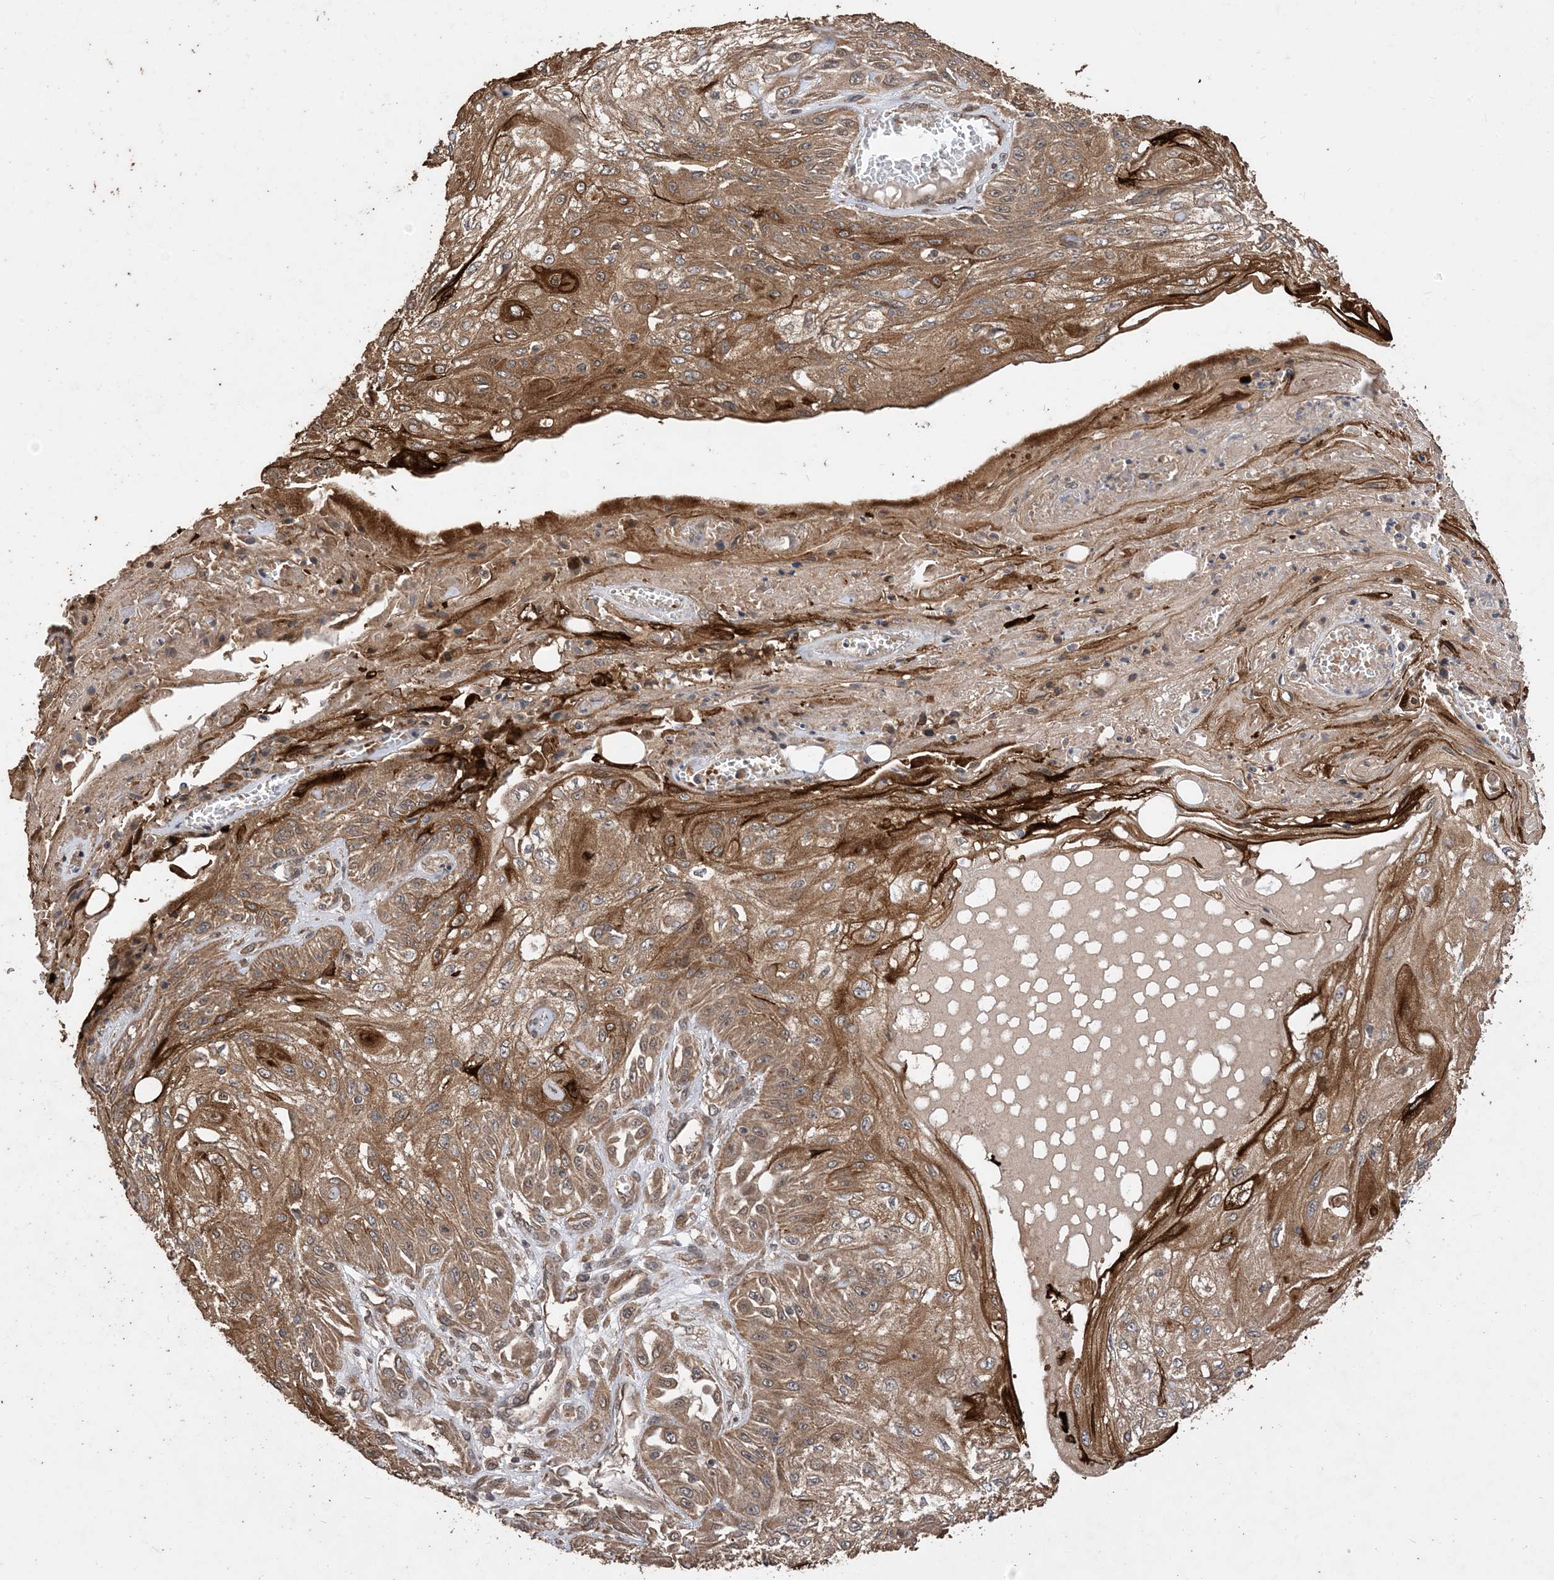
{"staining": {"intensity": "moderate", "quantity": ">75%", "location": "cytoplasmic/membranous"}, "tissue": "skin cancer", "cell_type": "Tumor cells", "image_type": "cancer", "snomed": [{"axis": "morphology", "description": "Squamous cell carcinoma, NOS"}, {"axis": "morphology", "description": "Squamous cell carcinoma, metastatic, NOS"}, {"axis": "topography", "description": "Skin"}, {"axis": "topography", "description": "Lymph node"}], "caption": "Human skin cancer stained for a protein (brown) demonstrates moderate cytoplasmic/membranous positive positivity in about >75% of tumor cells.", "gene": "ZKSCAN5", "patient": {"sex": "male", "age": 75}}